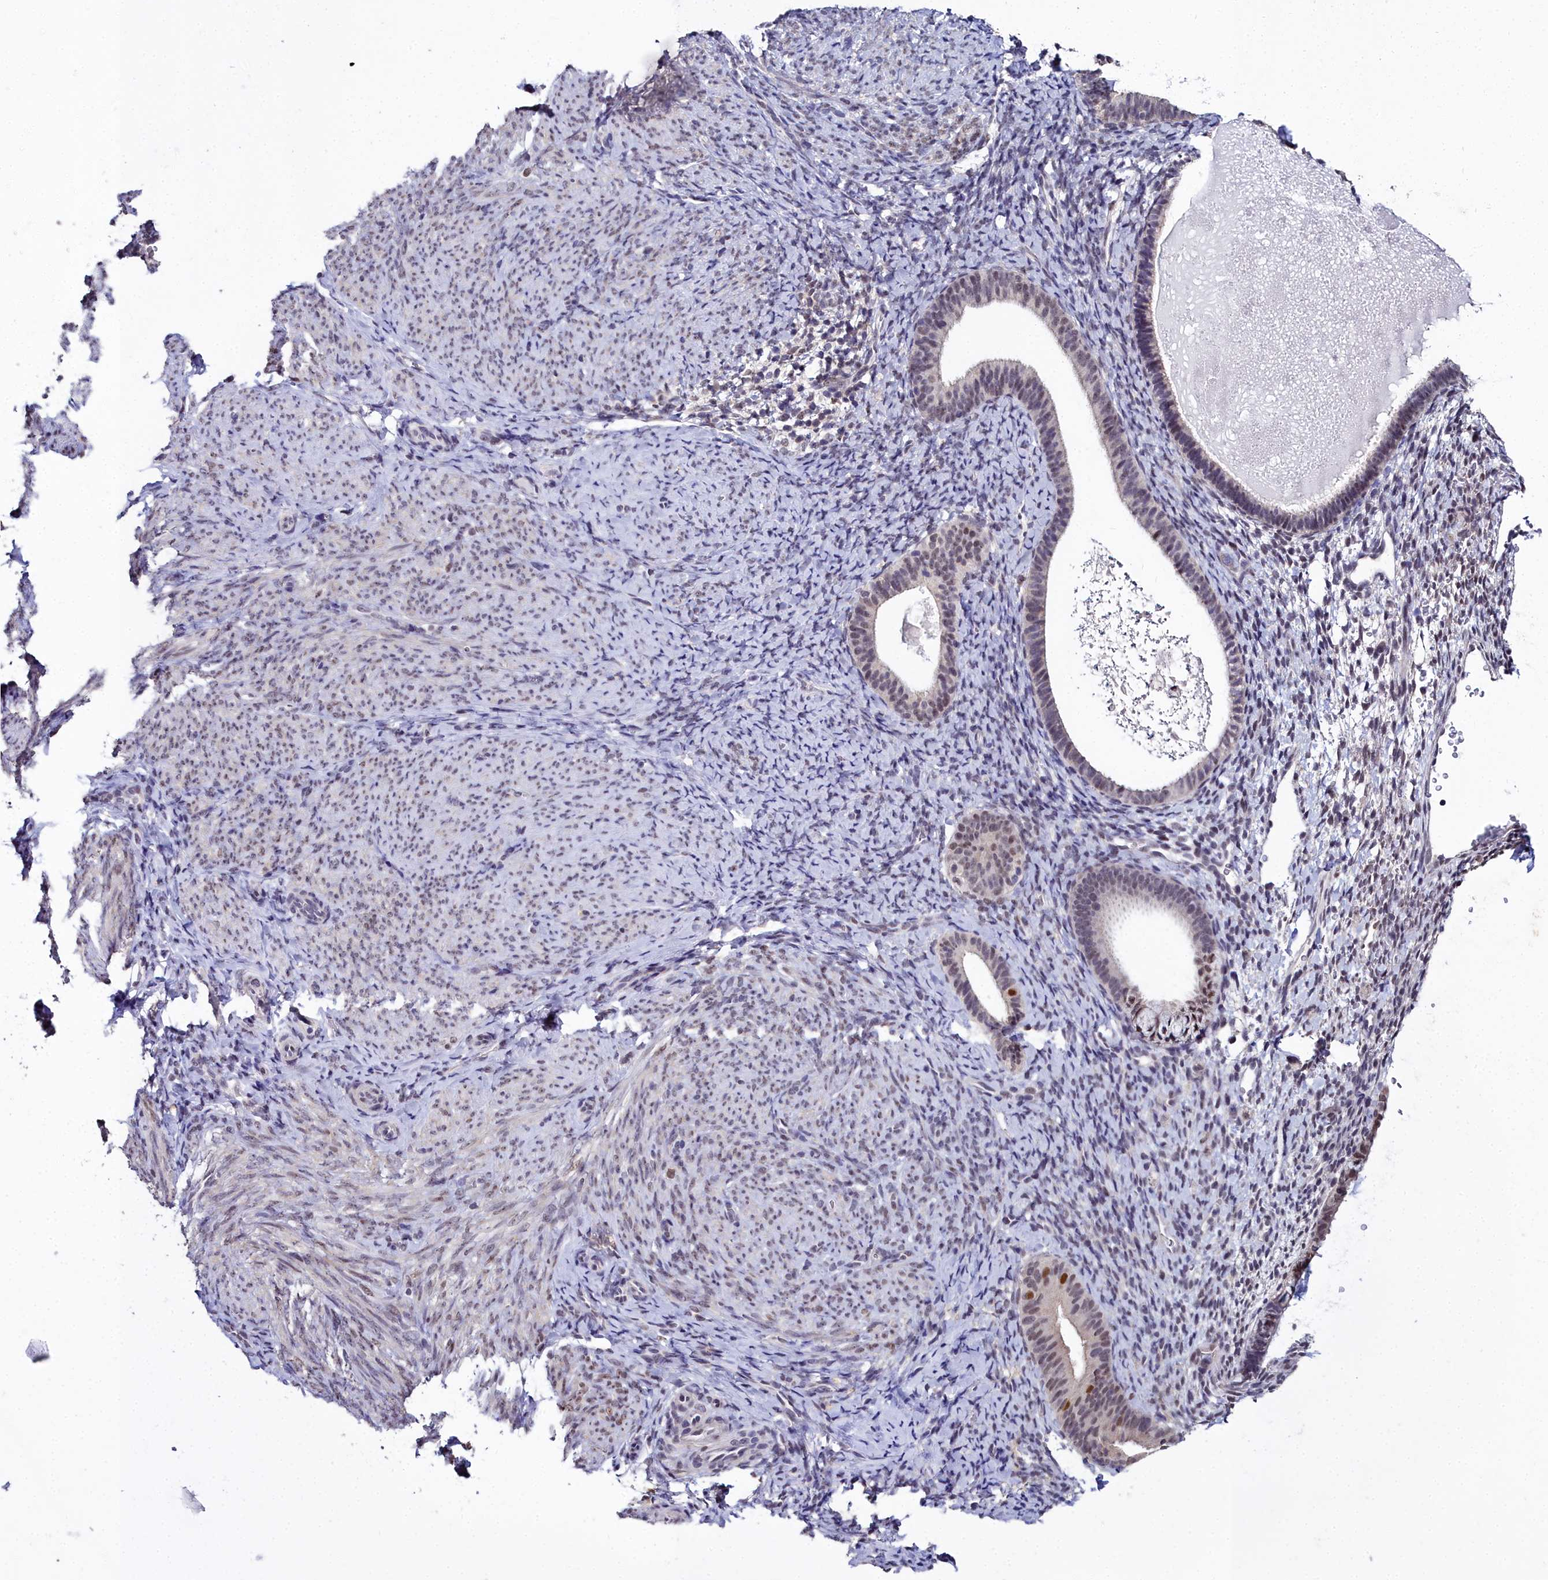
{"staining": {"intensity": "weak", "quantity": "<25%", "location": "nuclear"}, "tissue": "endometrium", "cell_type": "Cells in endometrial stroma", "image_type": "normal", "snomed": [{"axis": "morphology", "description": "Normal tissue, NOS"}, {"axis": "topography", "description": "Endometrium"}], "caption": "Micrograph shows no significant protein expression in cells in endometrial stroma of benign endometrium.", "gene": "CCDC97", "patient": {"sex": "female", "age": 65}}